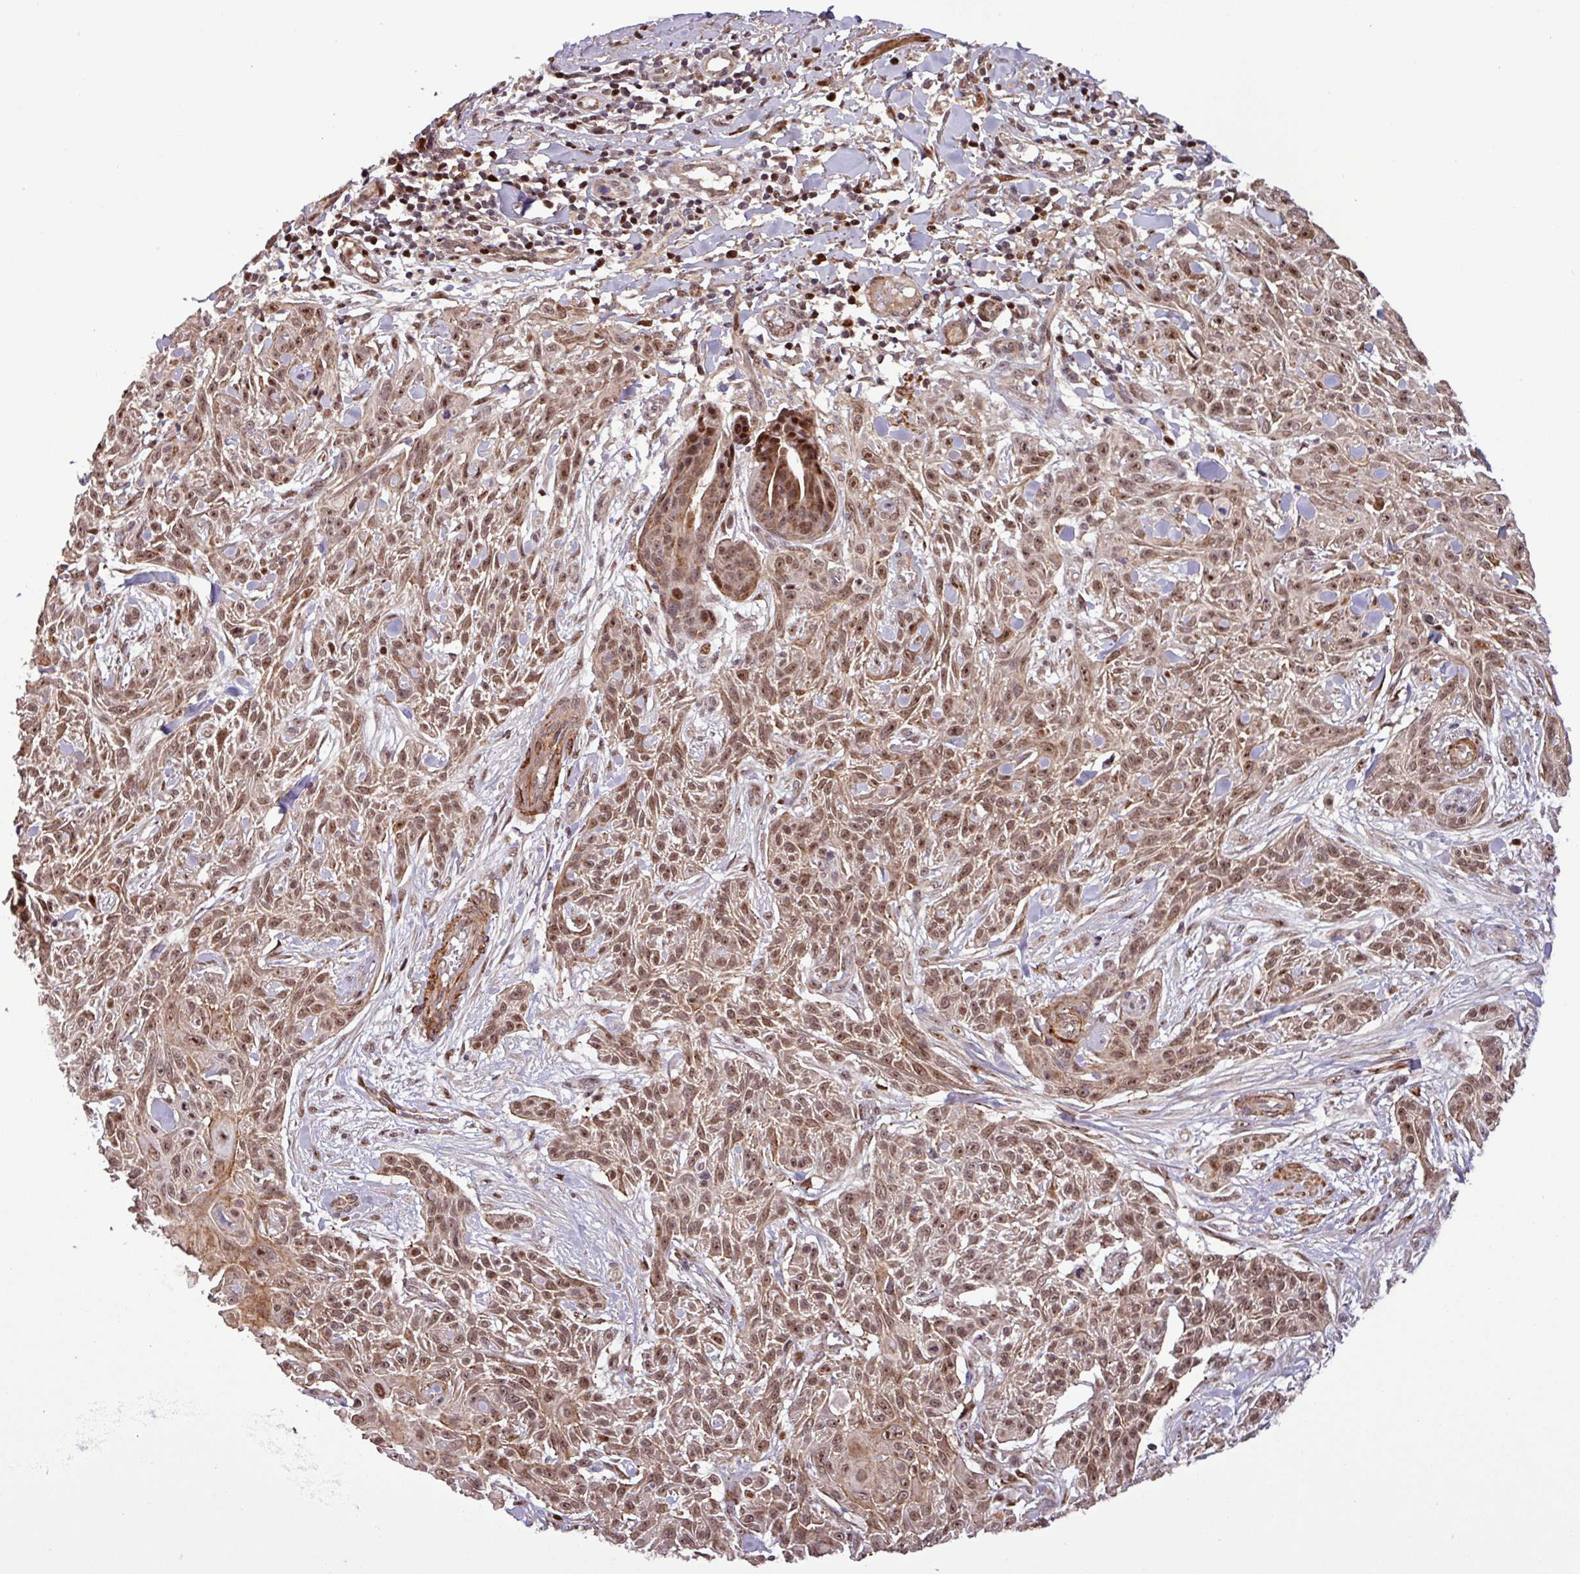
{"staining": {"intensity": "moderate", "quantity": ">75%", "location": "nuclear"}, "tissue": "skin cancer", "cell_type": "Tumor cells", "image_type": "cancer", "snomed": [{"axis": "morphology", "description": "Squamous cell carcinoma, NOS"}, {"axis": "topography", "description": "Skin"}], "caption": "IHC of skin cancer (squamous cell carcinoma) displays medium levels of moderate nuclear positivity in approximately >75% of tumor cells.", "gene": "SLC22A24", "patient": {"sex": "male", "age": 86}}